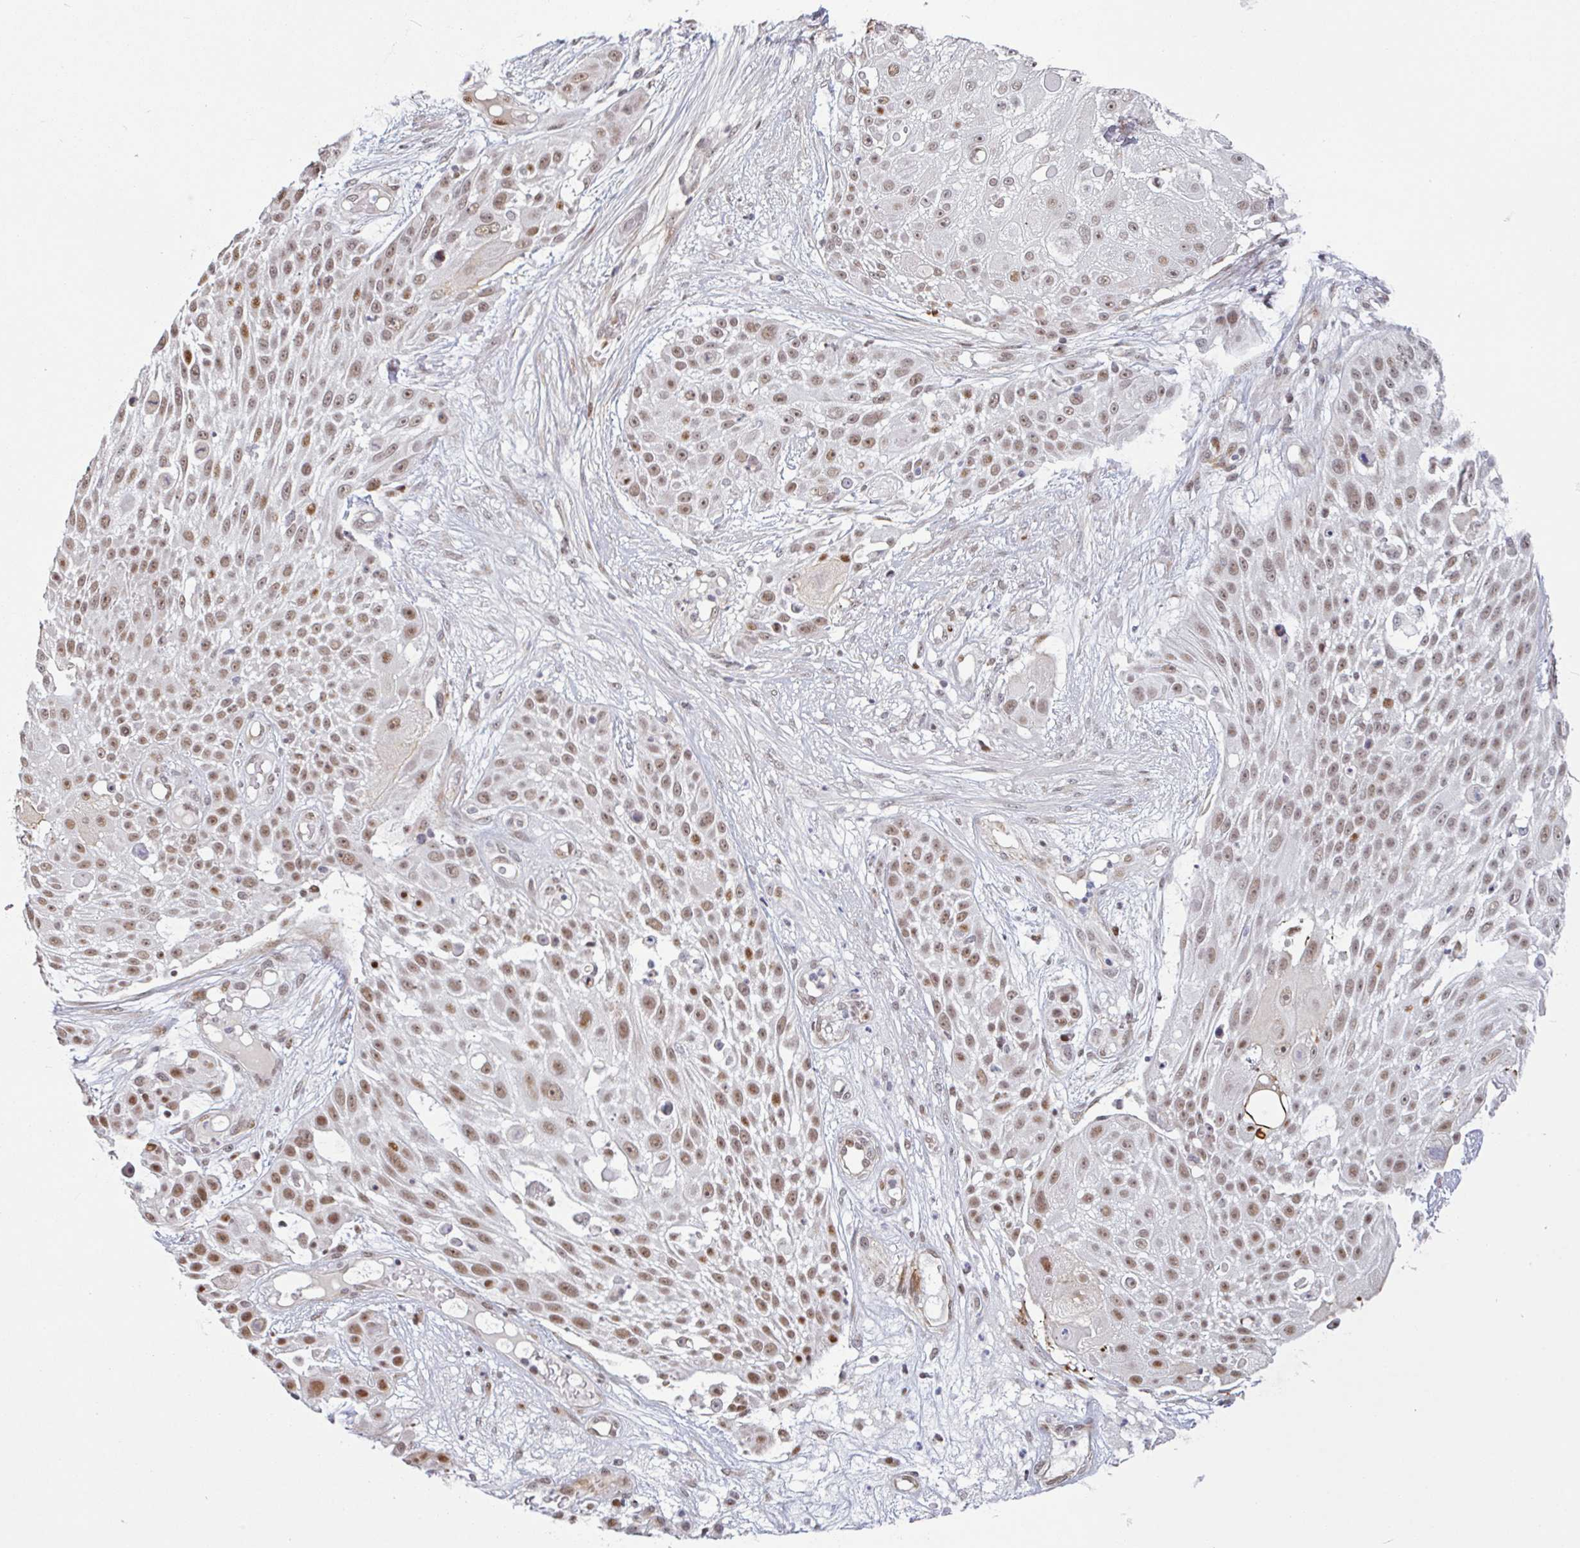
{"staining": {"intensity": "moderate", "quantity": ">75%", "location": "nuclear"}, "tissue": "skin cancer", "cell_type": "Tumor cells", "image_type": "cancer", "snomed": [{"axis": "morphology", "description": "Squamous cell carcinoma, NOS"}, {"axis": "topography", "description": "Skin"}], "caption": "IHC image of neoplastic tissue: human skin squamous cell carcinoma stained using immunohistochemistry (IHC) reveals medium levels of moderate protein expression localized specifically in the nuclear of tumor cells, appearing as a nuclear brown color.", "gene": "TMEM119", "patient": {"sex": "female", "age": 86}}